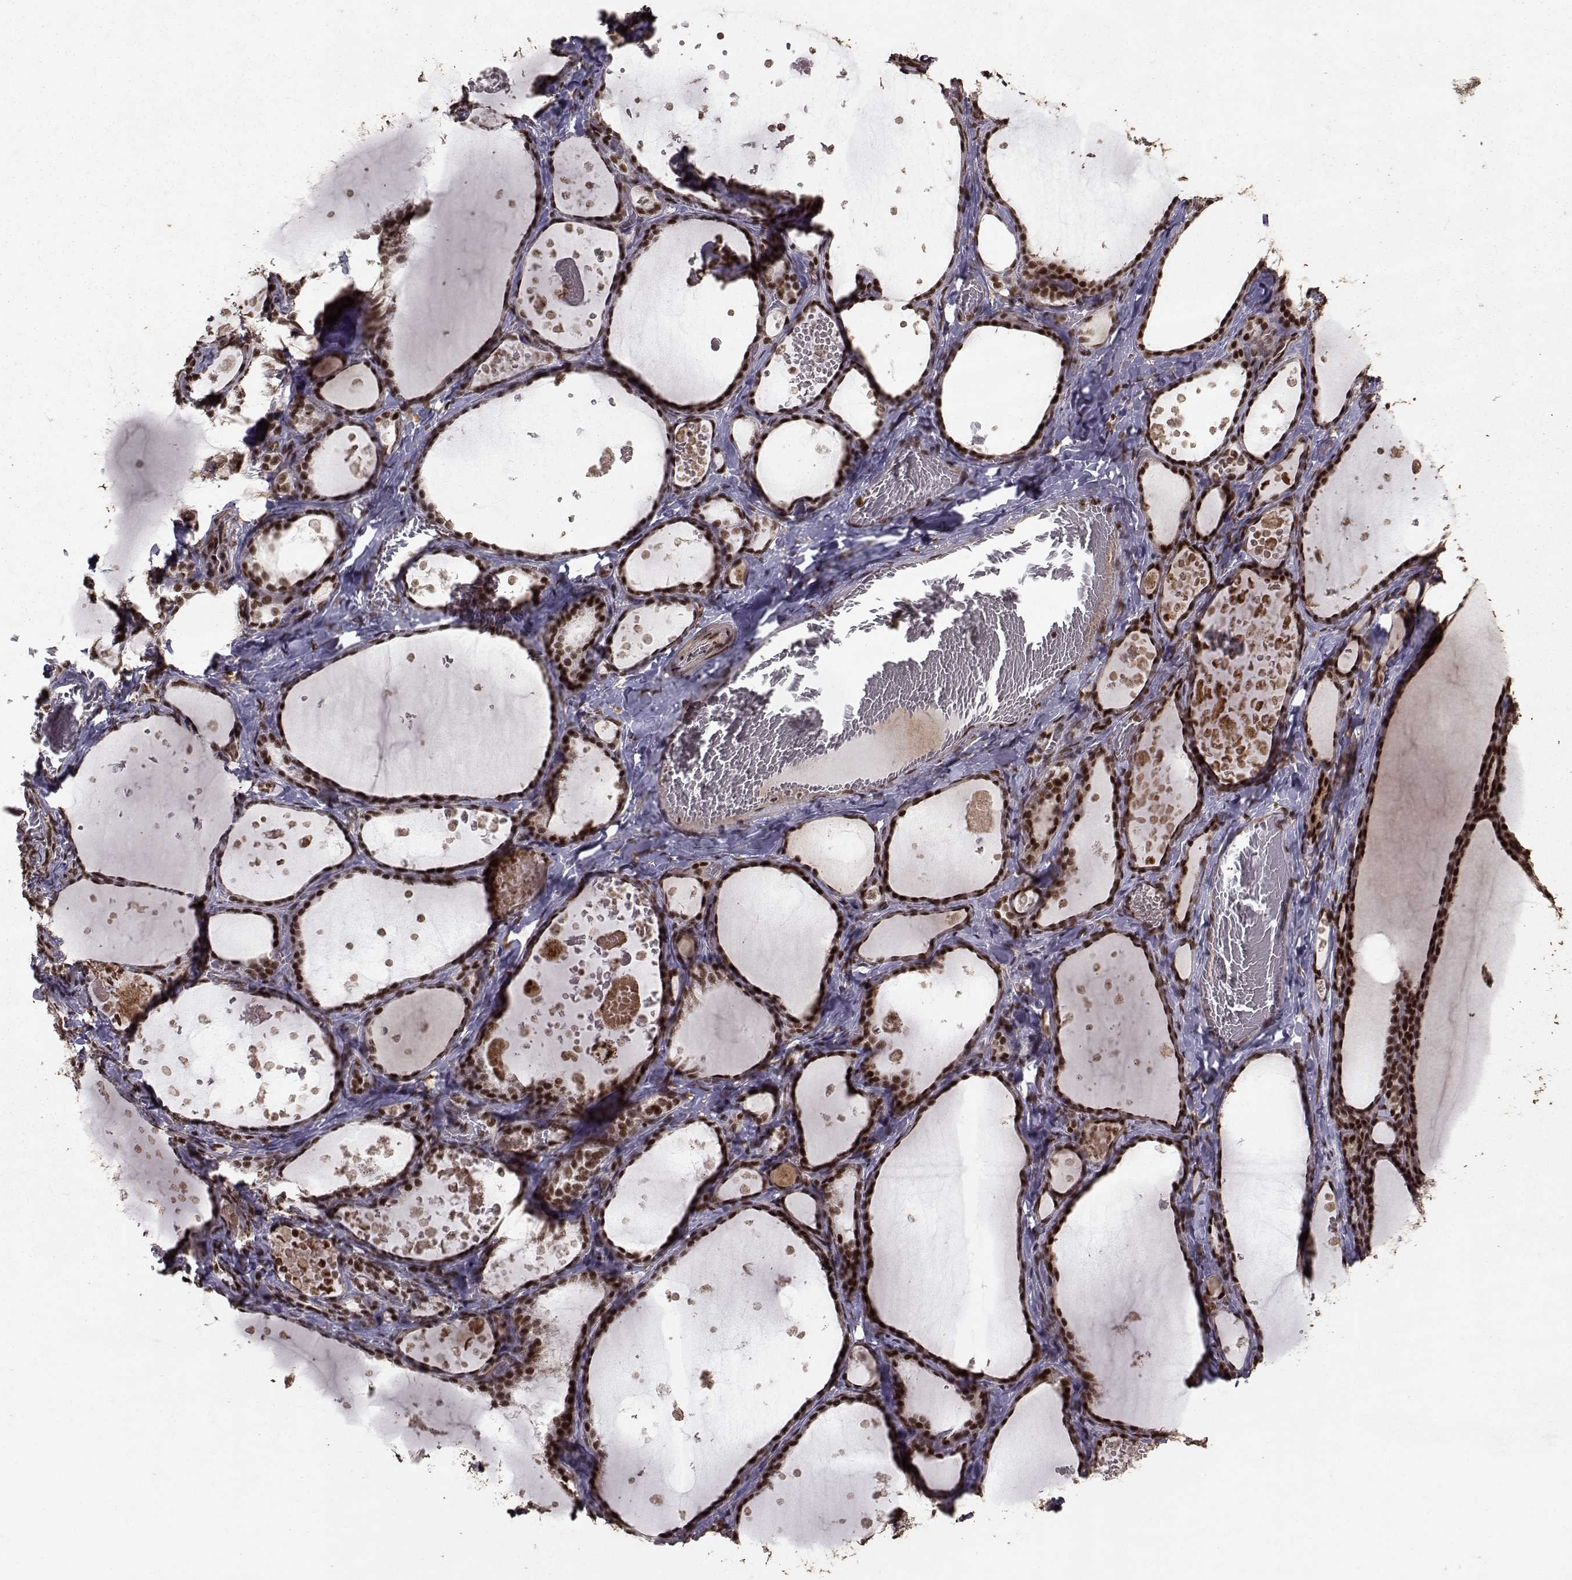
{"staining": {"intensity": "strong", "quantity": ">75%", "location": "nuclear"}, "tissue": "thyroid gland", "cell_type": "Glandular cells", "image_type": "normal", "snomed": [{"axis": "morphology", "description": "Normal tissue, NOS"}, {"axis": "topography", "description": "Thyroid gland"}], "caption": "DAB immunohistochemical staining of benign thyroid gland exhibits strong nuclear protein positivity in approximately >75% of glandular cells. Immunohistochemistry (ihc) stains the protein in brown and the nuclei are stained blue.", "gene": "SF1", "patient": {"sex": "female", "age": 56}}